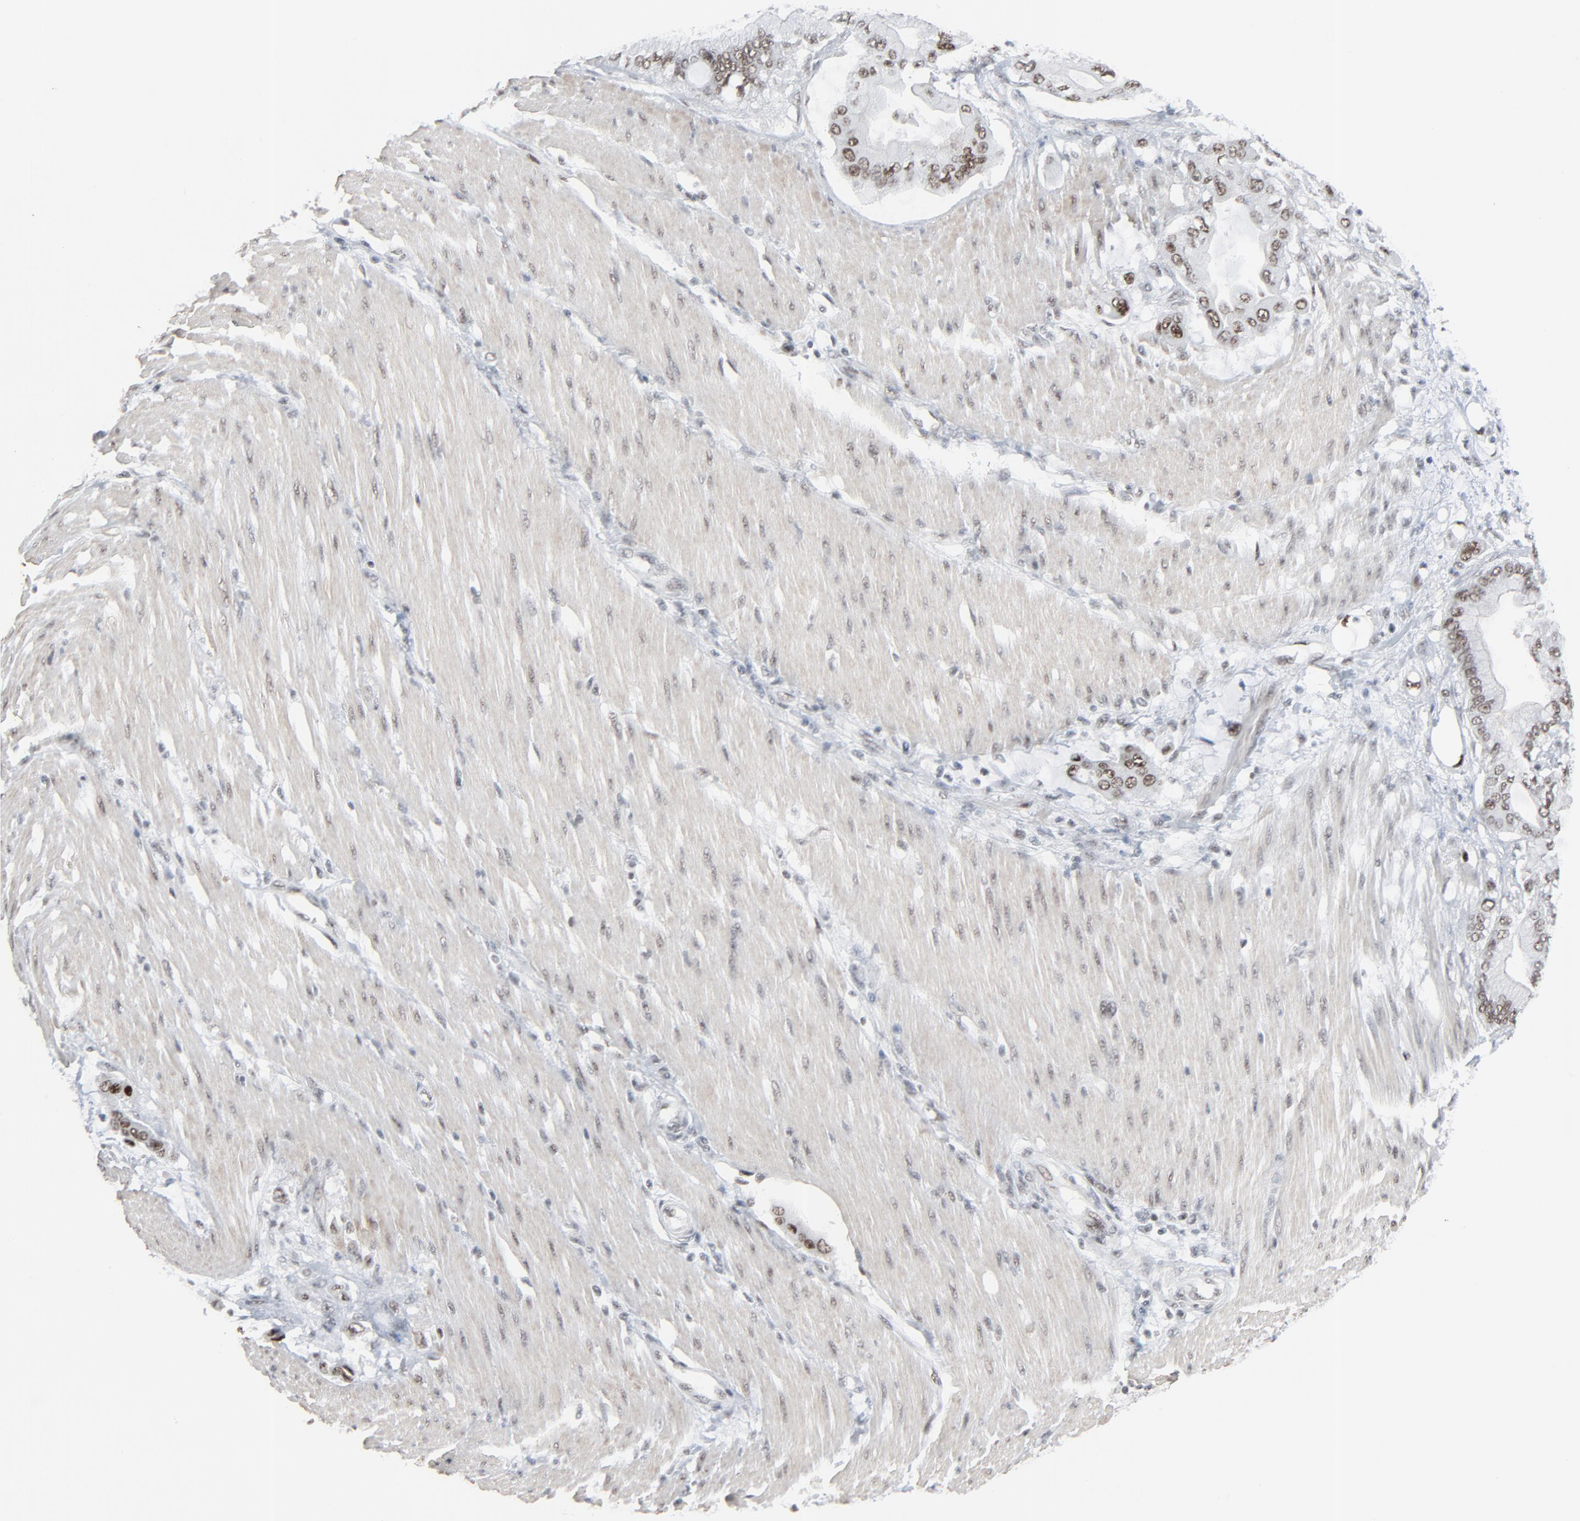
{"staining": {"intensity": "strong", "quantity": ">75%", "location": "nuclear"}, "tissue": "pancreatic cancer", "cell_type": "Tumor cells", "image_type": "cancer", "snomed": [{"axis": "morphology", "description": "Adenocarcinoma, NOS"}, {"axis": "morphology", "description": "Adenocarcinoma, metastatic, NOS"}, {"axis": "topography", "description": "Lymph node"}, {"axis": "topography", "description": "Pancreas"}, {"axis": "topography", "description": "Duodenum"}], "caption": "High-magnification brightfield microscopy of adenocarcinoma (pancreatic) stained with DAB (3,3'-diaminobenzidine) (brown) and counterstained with hematoxylin (blue). tumor cells exhibit strong nuclear positivity is identified in approximately>75% of cells.", "gene": "FBXO28", "patient": {"sex": "female", "age": 64}}